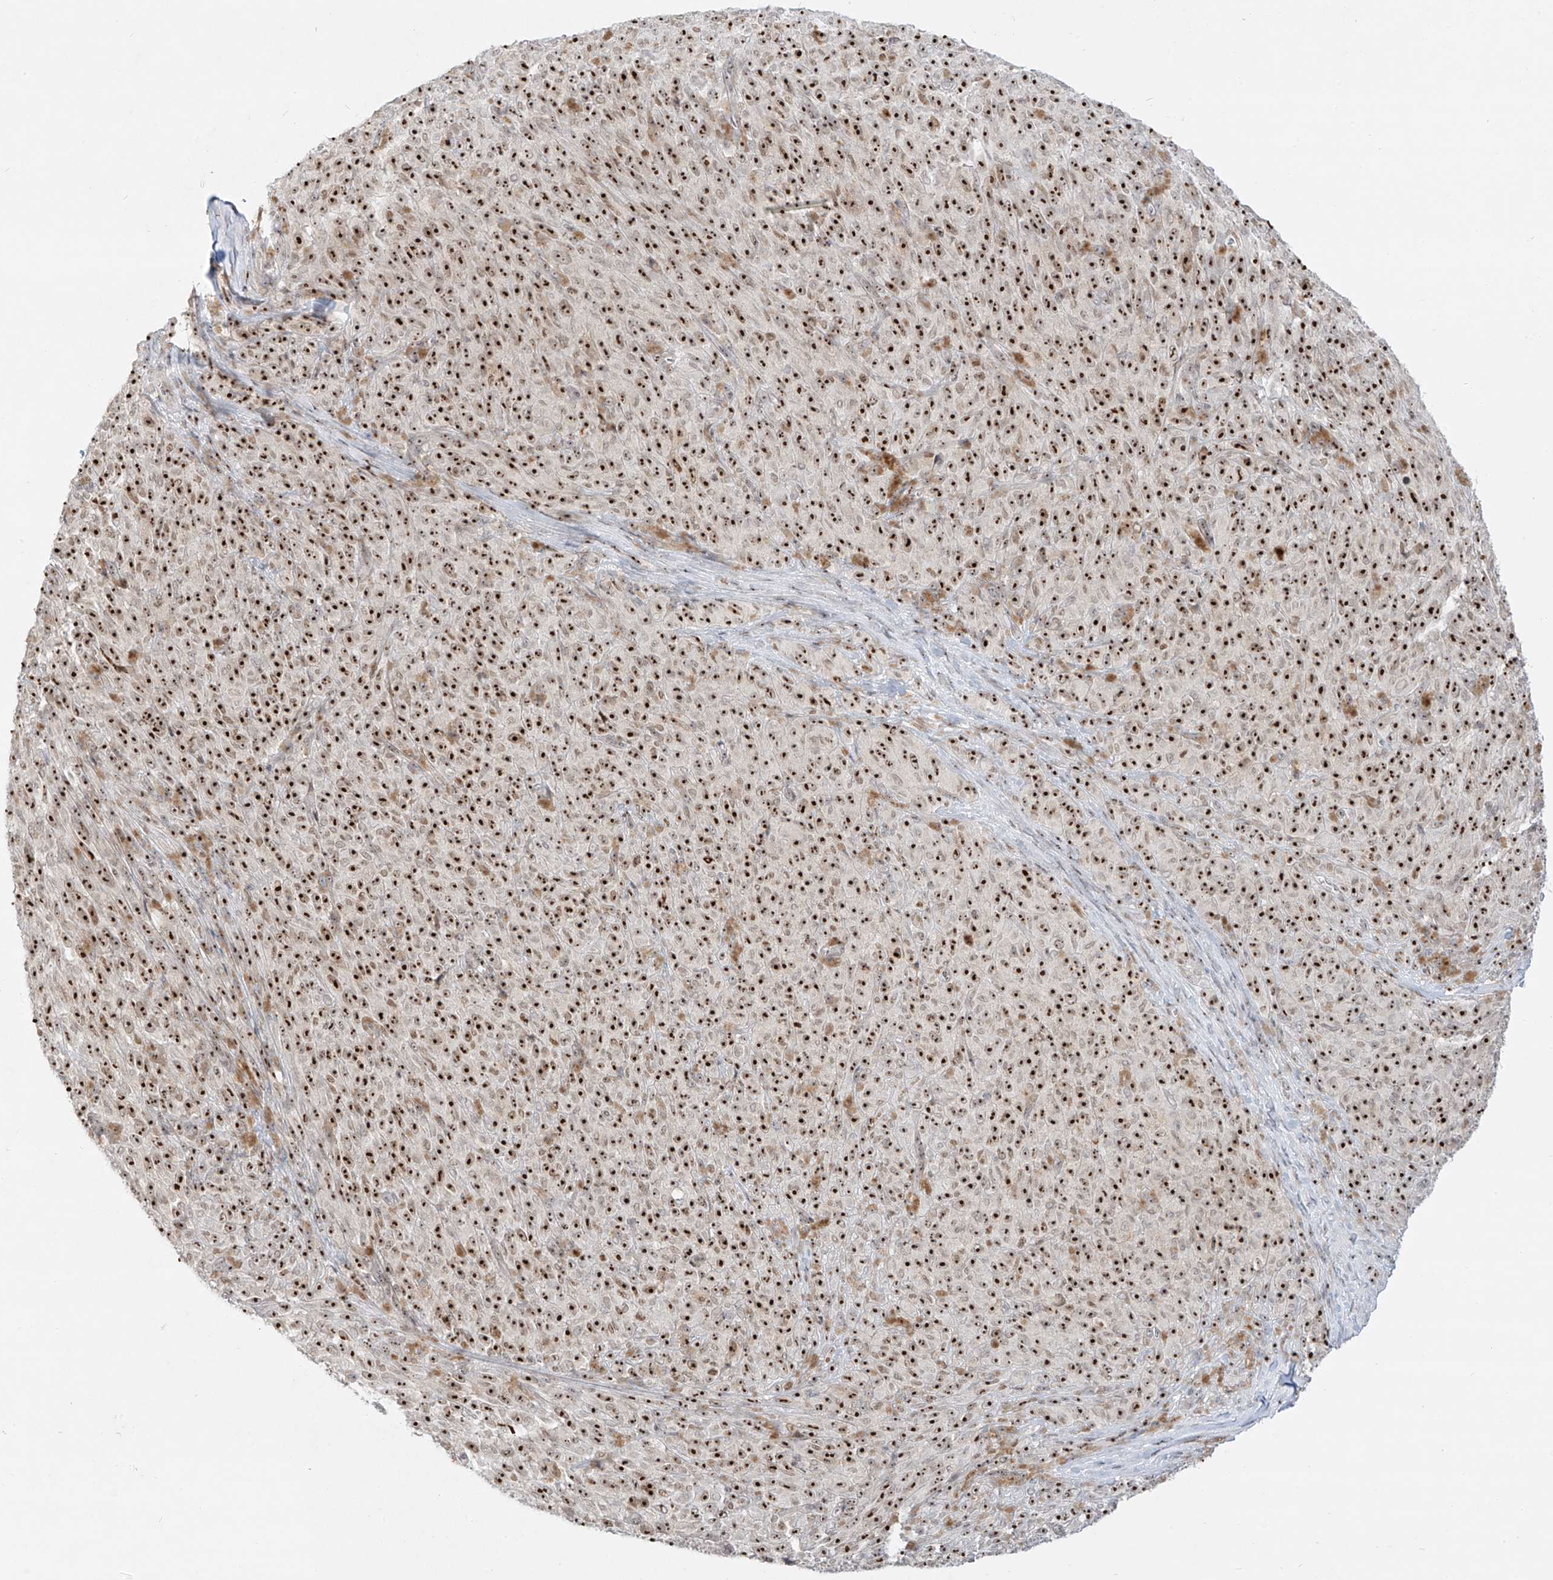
{"staining": {"intensity": "strong", "quantity": ">75%", "location": "nuclear"}, "tissue": "melanoma", "cell_type": "Tumor cells", "image_type": "cancer", "snomed": [{"axis": "morphology", "description": "Malignant melanoma, NOS"}, {"axis": "topography", "description": "Skin"}], "caption": "Malignant melanoma stained with a protein marker exhibits strong staining in tumor cells.", "gene": "ZNF512", "patient": {"sex": "female", "age": 82}}